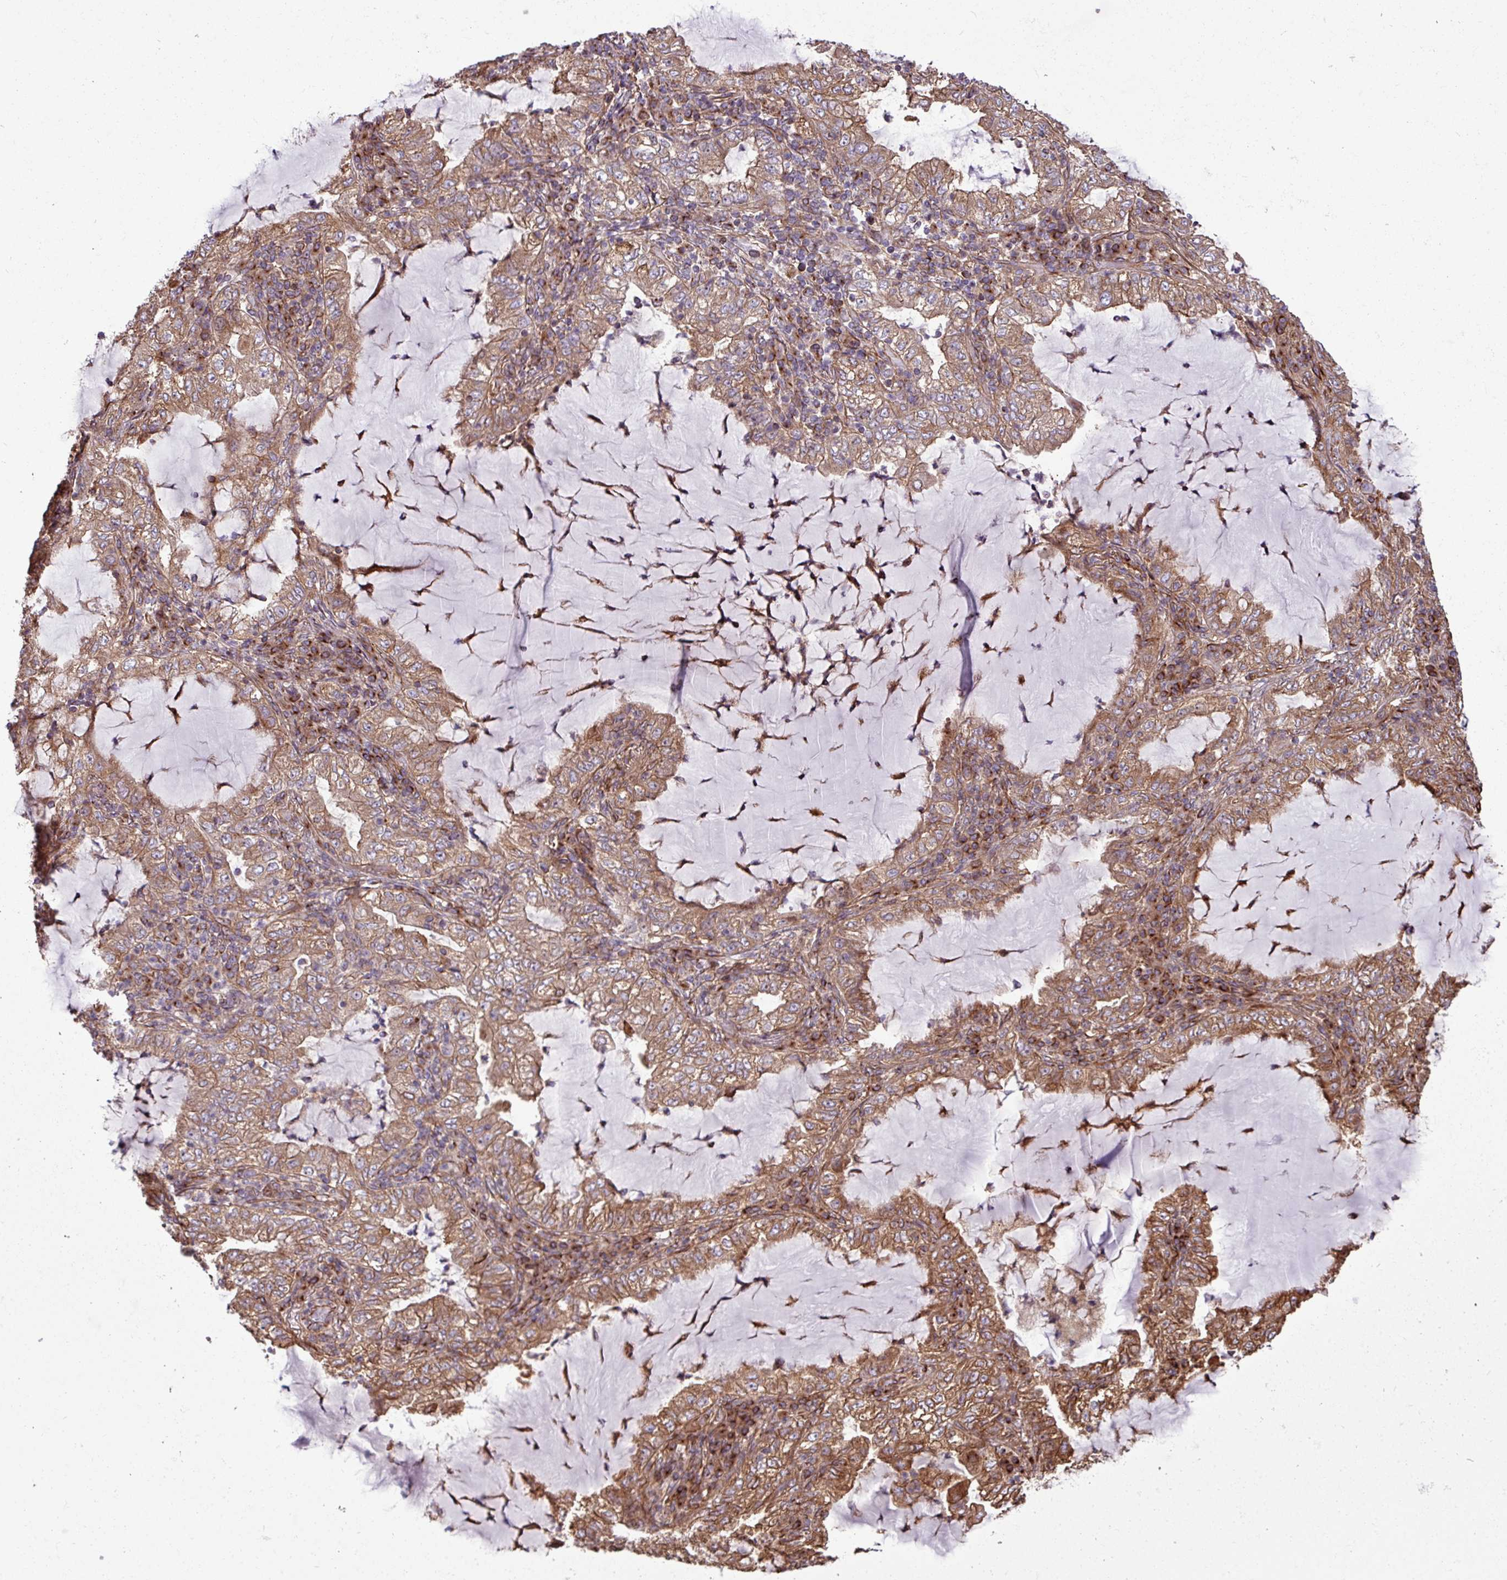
{"staining": {"intensity": "moderate", "quantity": ">75%", "location": "cytoplasmic/membranous"}, "tissue": "lung cancer", "cell_type": "Tumor cells", "image_type": "cancer", "snomed": [{"axis": "morphology", "description": "Adenocarcinoma, NOS"}, {"axis": "topography", "description": "Lung"}], "caption": "Protein expression analysis of human lung cancer (adenocarcinoma) reveals moderate cytoplasmic/membranous expression in about >75% of tumor cells.", "gene": "ZNF300", "patient": {"sex": "female", "age": 73}}